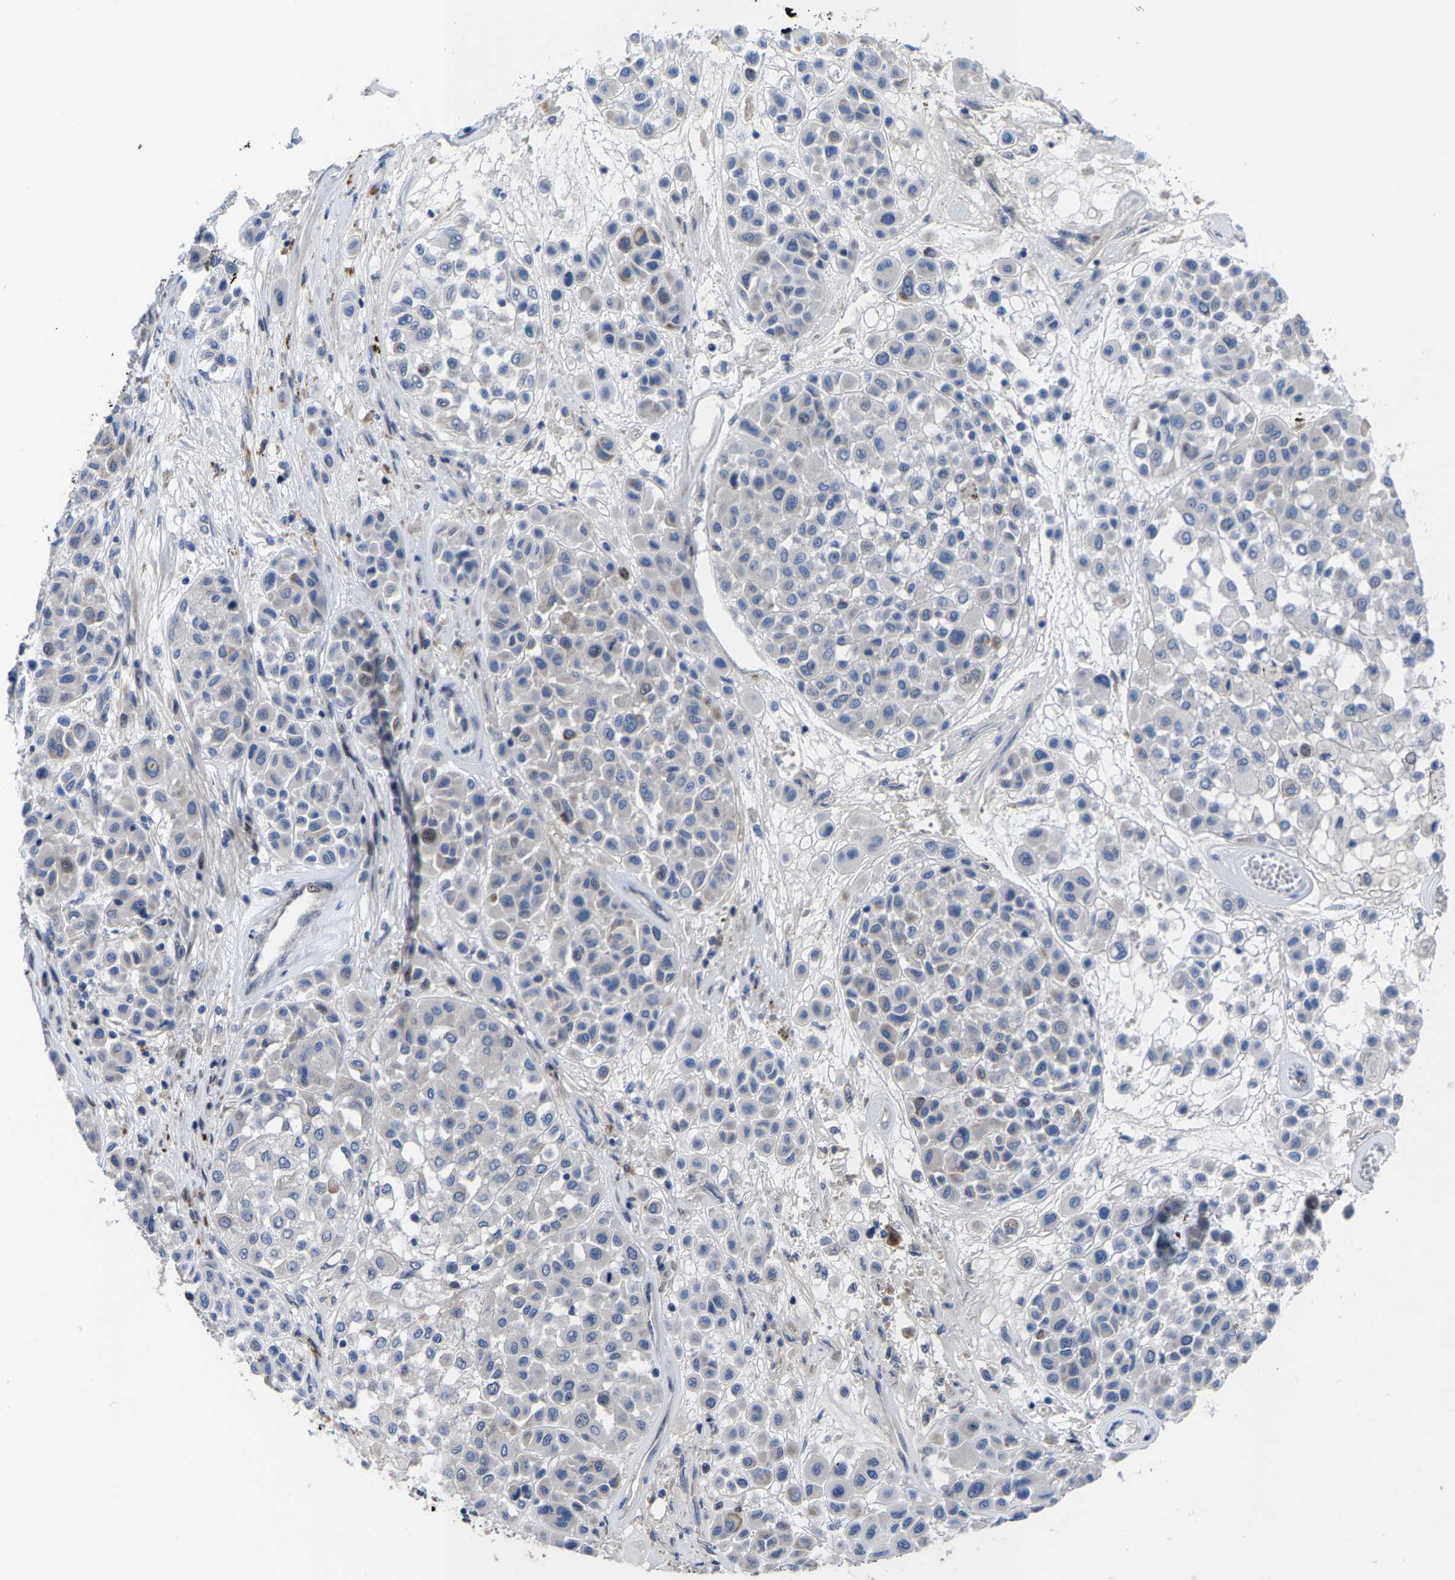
{"staining": {"intensity": "negative", "quantity": "none", "location": "none"}, "tissue": "melanoma", "cell_type": "Tumor cells", "image_type": "cancer", "snomed": [{"axis": "morphology", "description": "Malignant melanoma, Metastatic site"}, {"axis": "topography", "description": "Soft tissue"}], "caption": "Human malignant melanoma (metastatic site) stained for a protein using IHC exhibits no expression in tumor cells.", "gene": "HAUS6", "patient": {"sex": "male", "age": 41}}